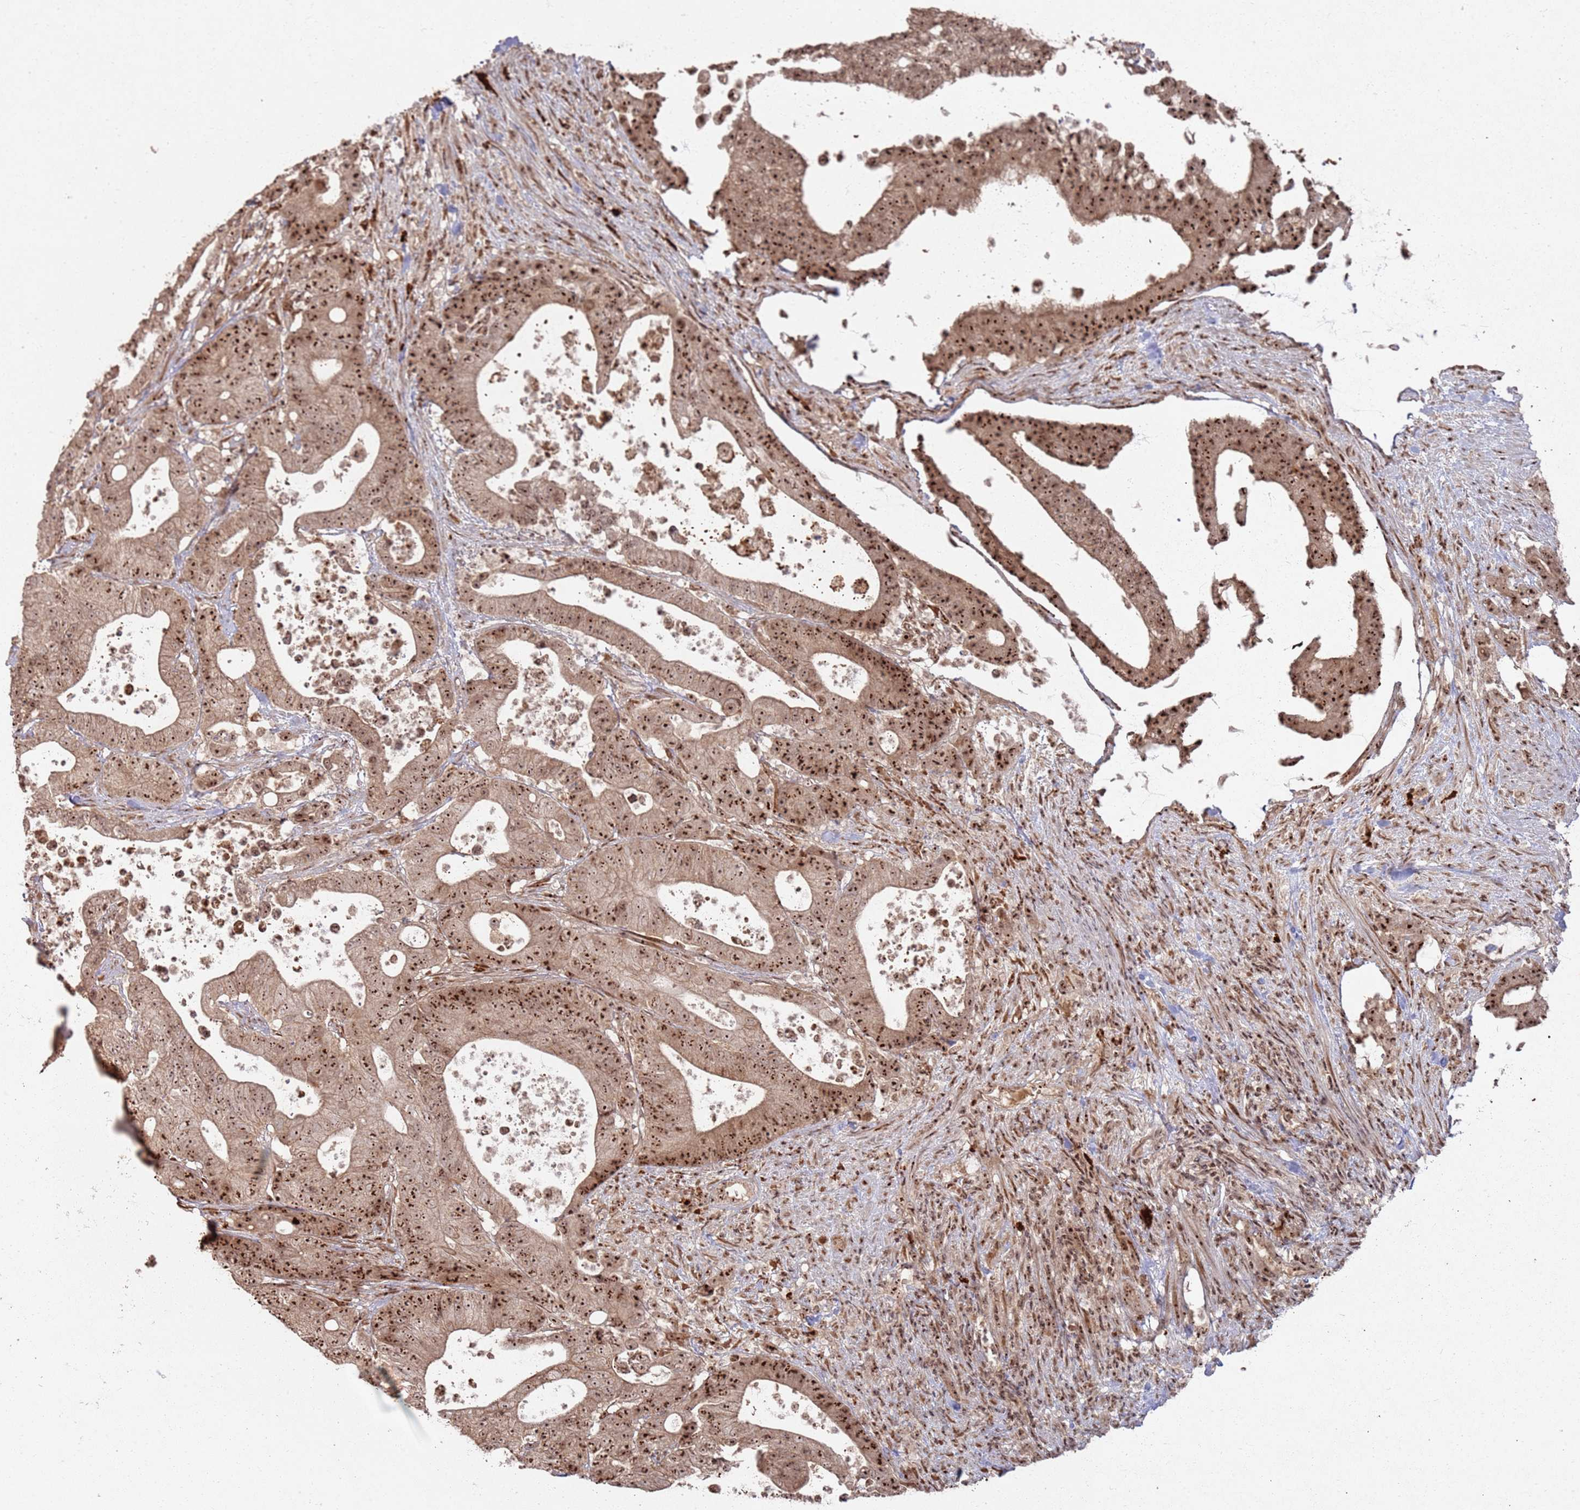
{"staining": {"intensity": "strong", "quantity": ">75%", "location": "nuclear"}, "tissue": "colorectal cancer", "cell_type": "Tumor cells", "image_type": "cancer", "snomed": [{"axis": "morphology", "description": "Adenocarcinoma, NOS"}, {"axis": "topography", "description": "Colon"}], "caption": "Strong nuclear protein expression is seen in approximately >75% of tumor cells in colorectal cancer (adenocarcinoma). The staining is performed using DAB brown chromogen to label protein expression. The nuclei are counter-stained blue using hematoxylin.", "gene": "UTP11", "patient": {"sex": "female", "age": 84}}